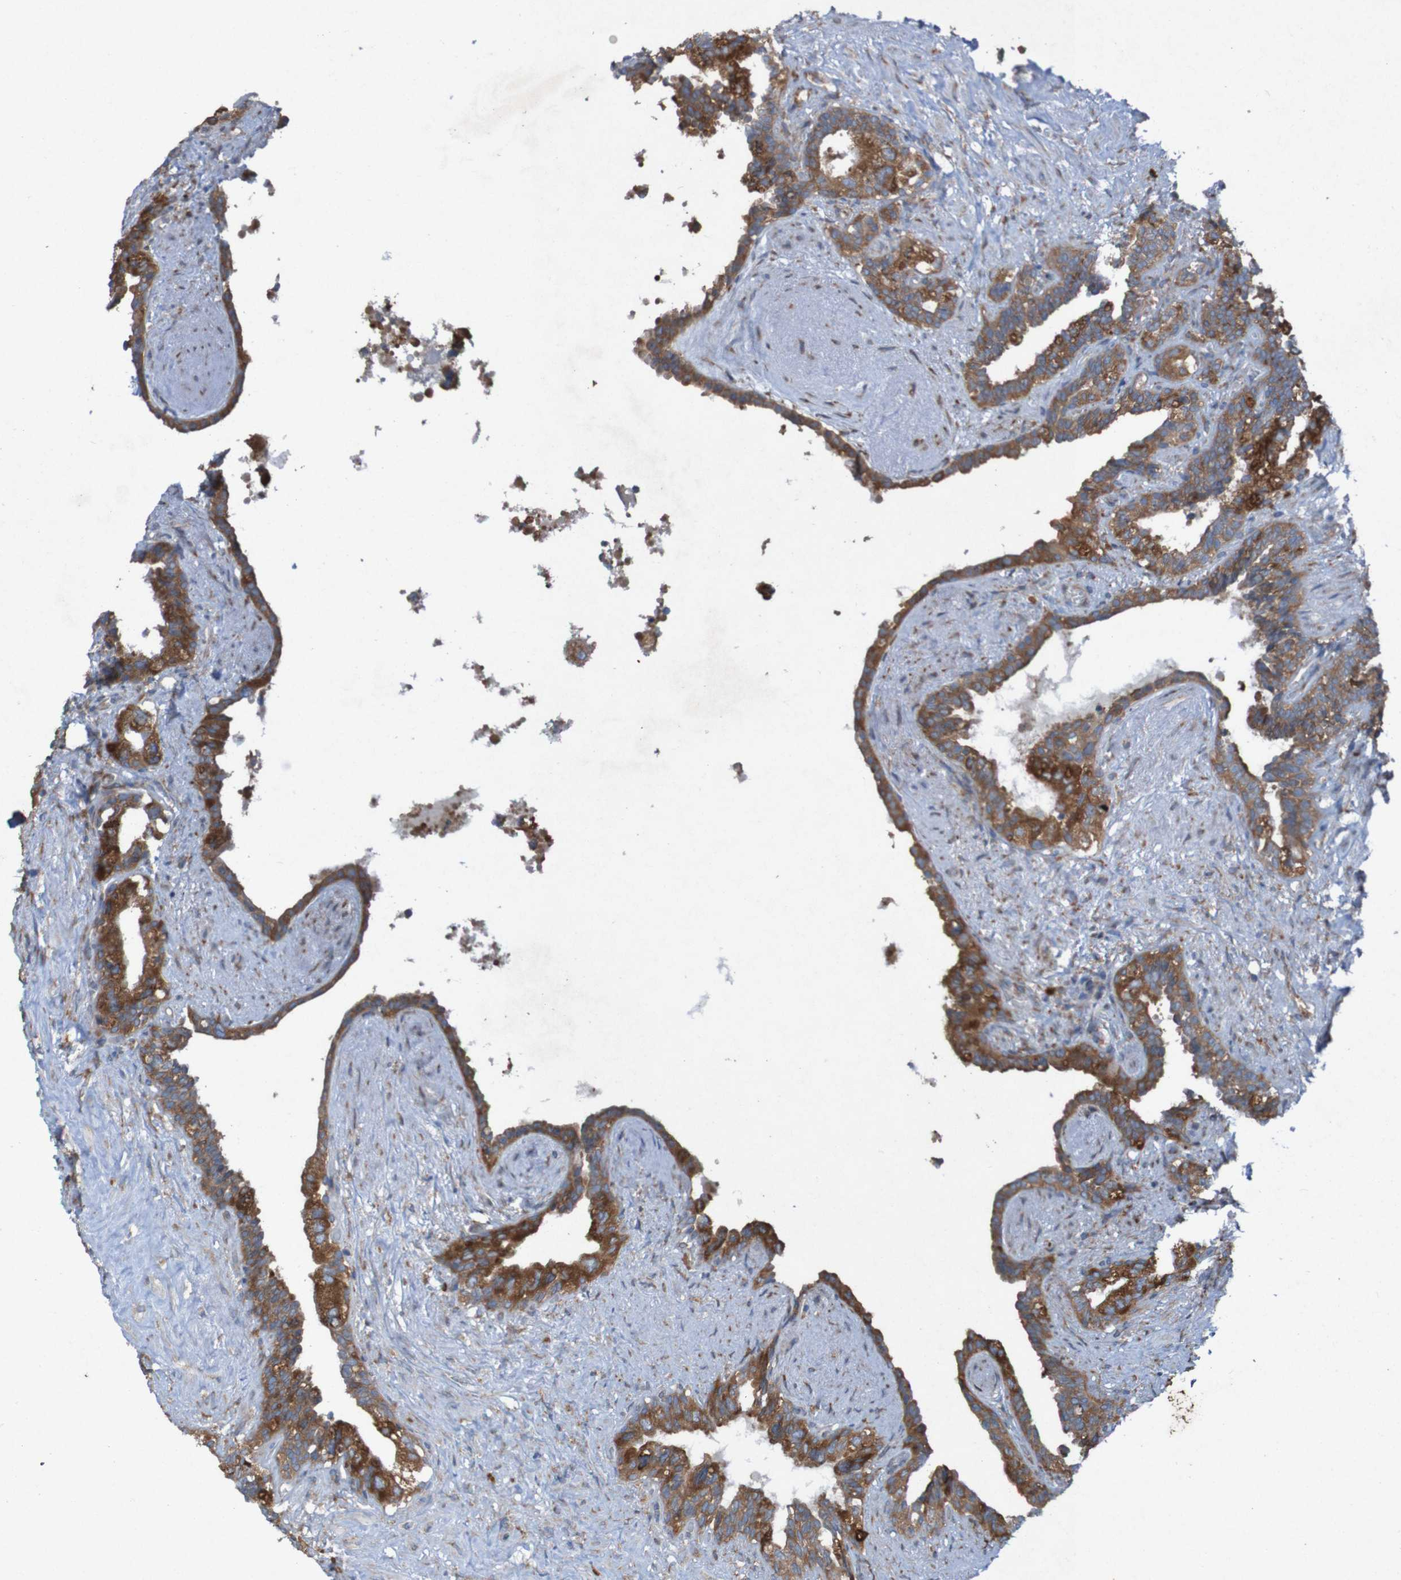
{"staining": {"intensity": "strong", "quantity": ">75%", "location": "cytoplasmic/membranous"}, "tissue": "seminal vesicle", "cell_type": "Glandular cells", "image_type": "normal", "snomed": [{"axis": "morphology", "description": "Normal tissue, NOS"}, {"axis": "topography", "description": "Seminal veicle"}], "caption": "DAB immunohistochemical staining of benign seminal vesicle exhibits strong cytoplasmic/membranous protein positivity in about >75% of glandular cells.", "gene": "RPL10L", "patient": {"sex": "male", "age": 63}}